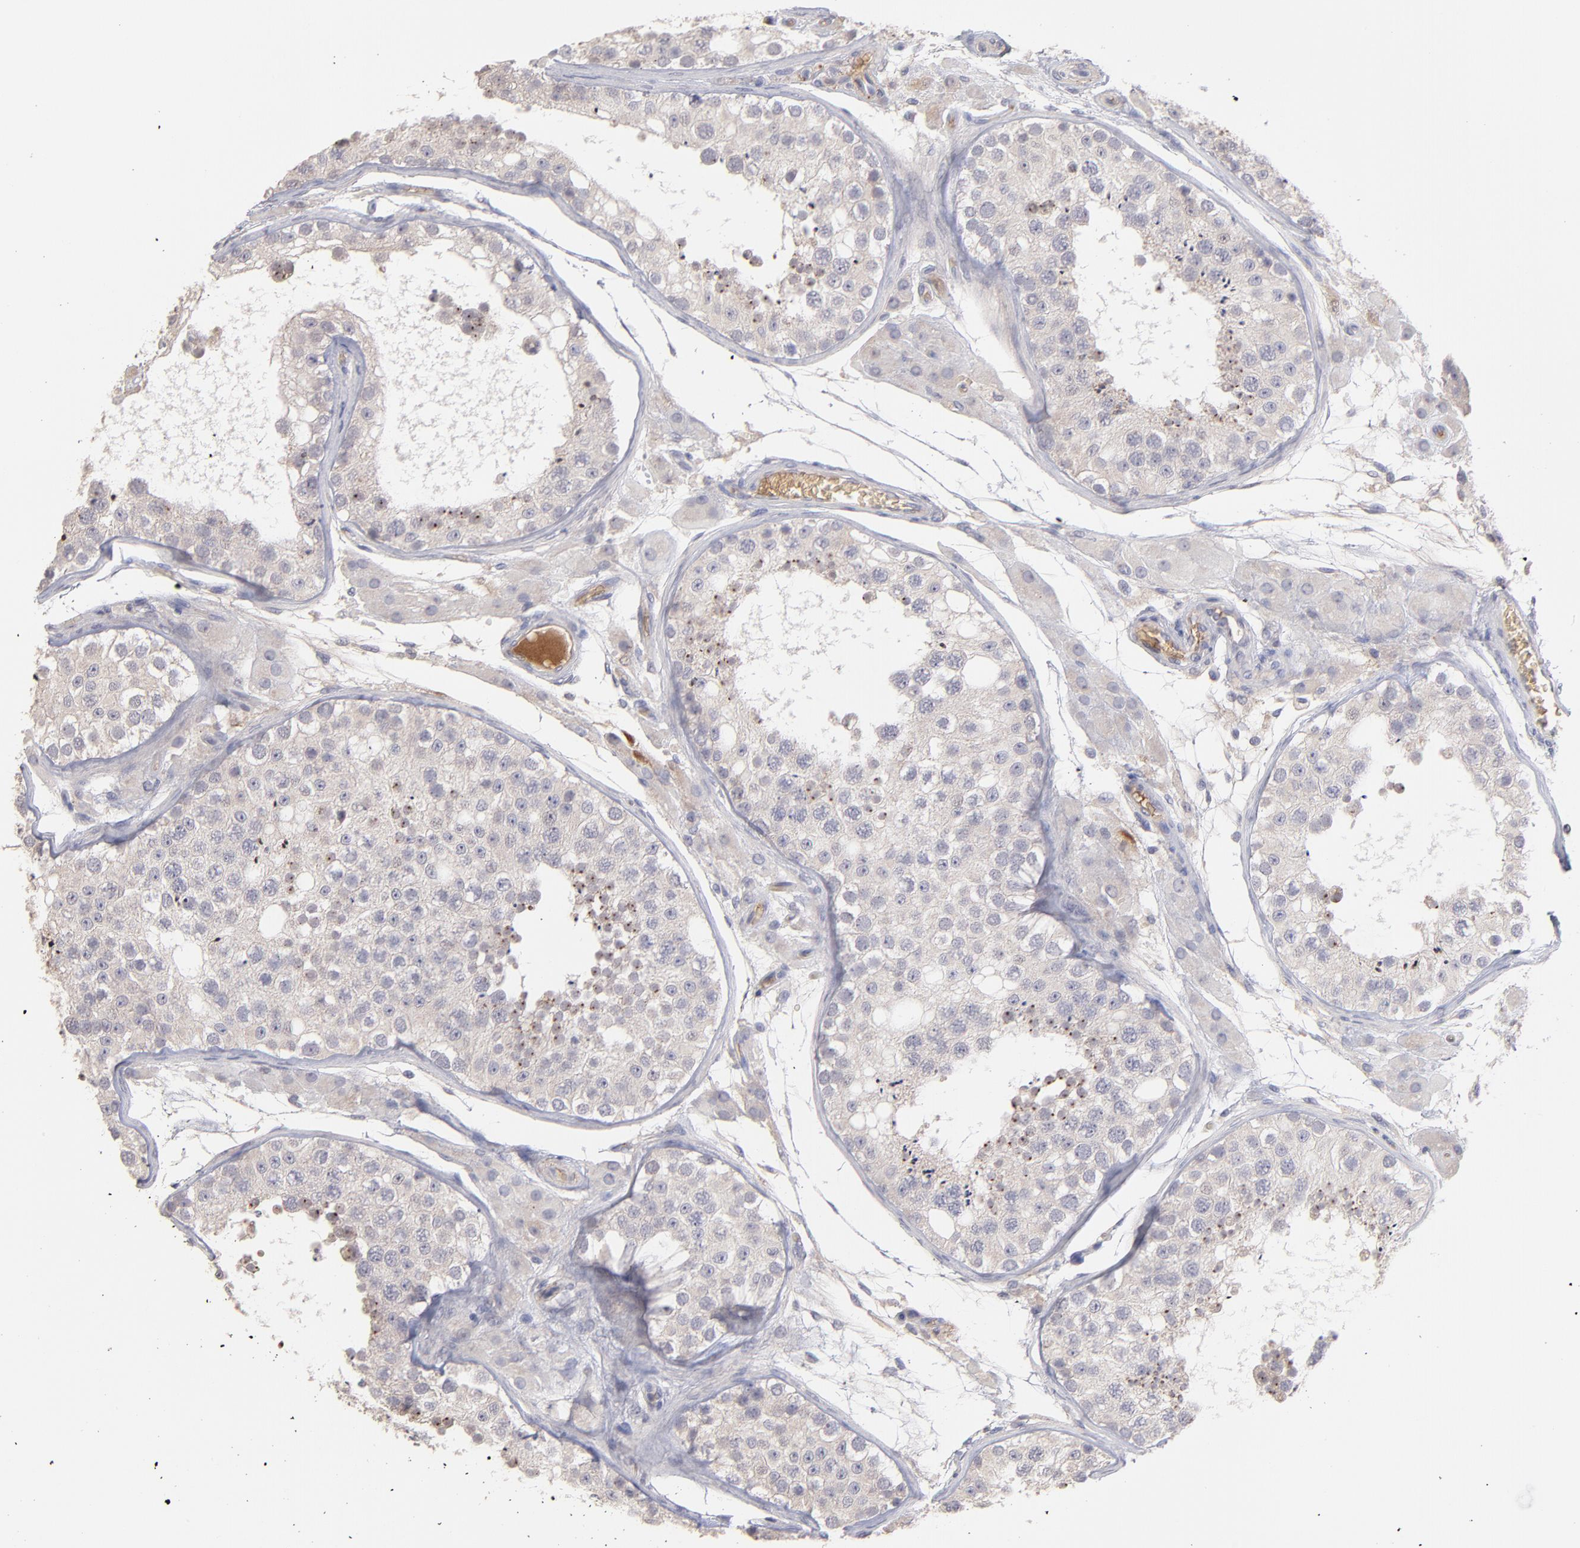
{"staining": {"intensity": "weak", "quantity": ">75%", "location": "cytoplasmic/membranous"}, "tissue": "testis", "cell_type": "Cells in seminiferous ducts", "image_type": "normal", "snomed": [{"axis": "morphology", "description": "Normal tissue, NOS"}, {"axis": "topography", "description": "Testis"}], "caption": "Immunohistochemical staining of benign testis demonstrates >75% levels of weak cytoplasmic/membranous protein positivity in approximately >75% of cells in seminiferous ducts. (IHC, brightfield microscopy, high magnification).", "gene": "F13B", "patient": {"sex": "male", "age": 26}}